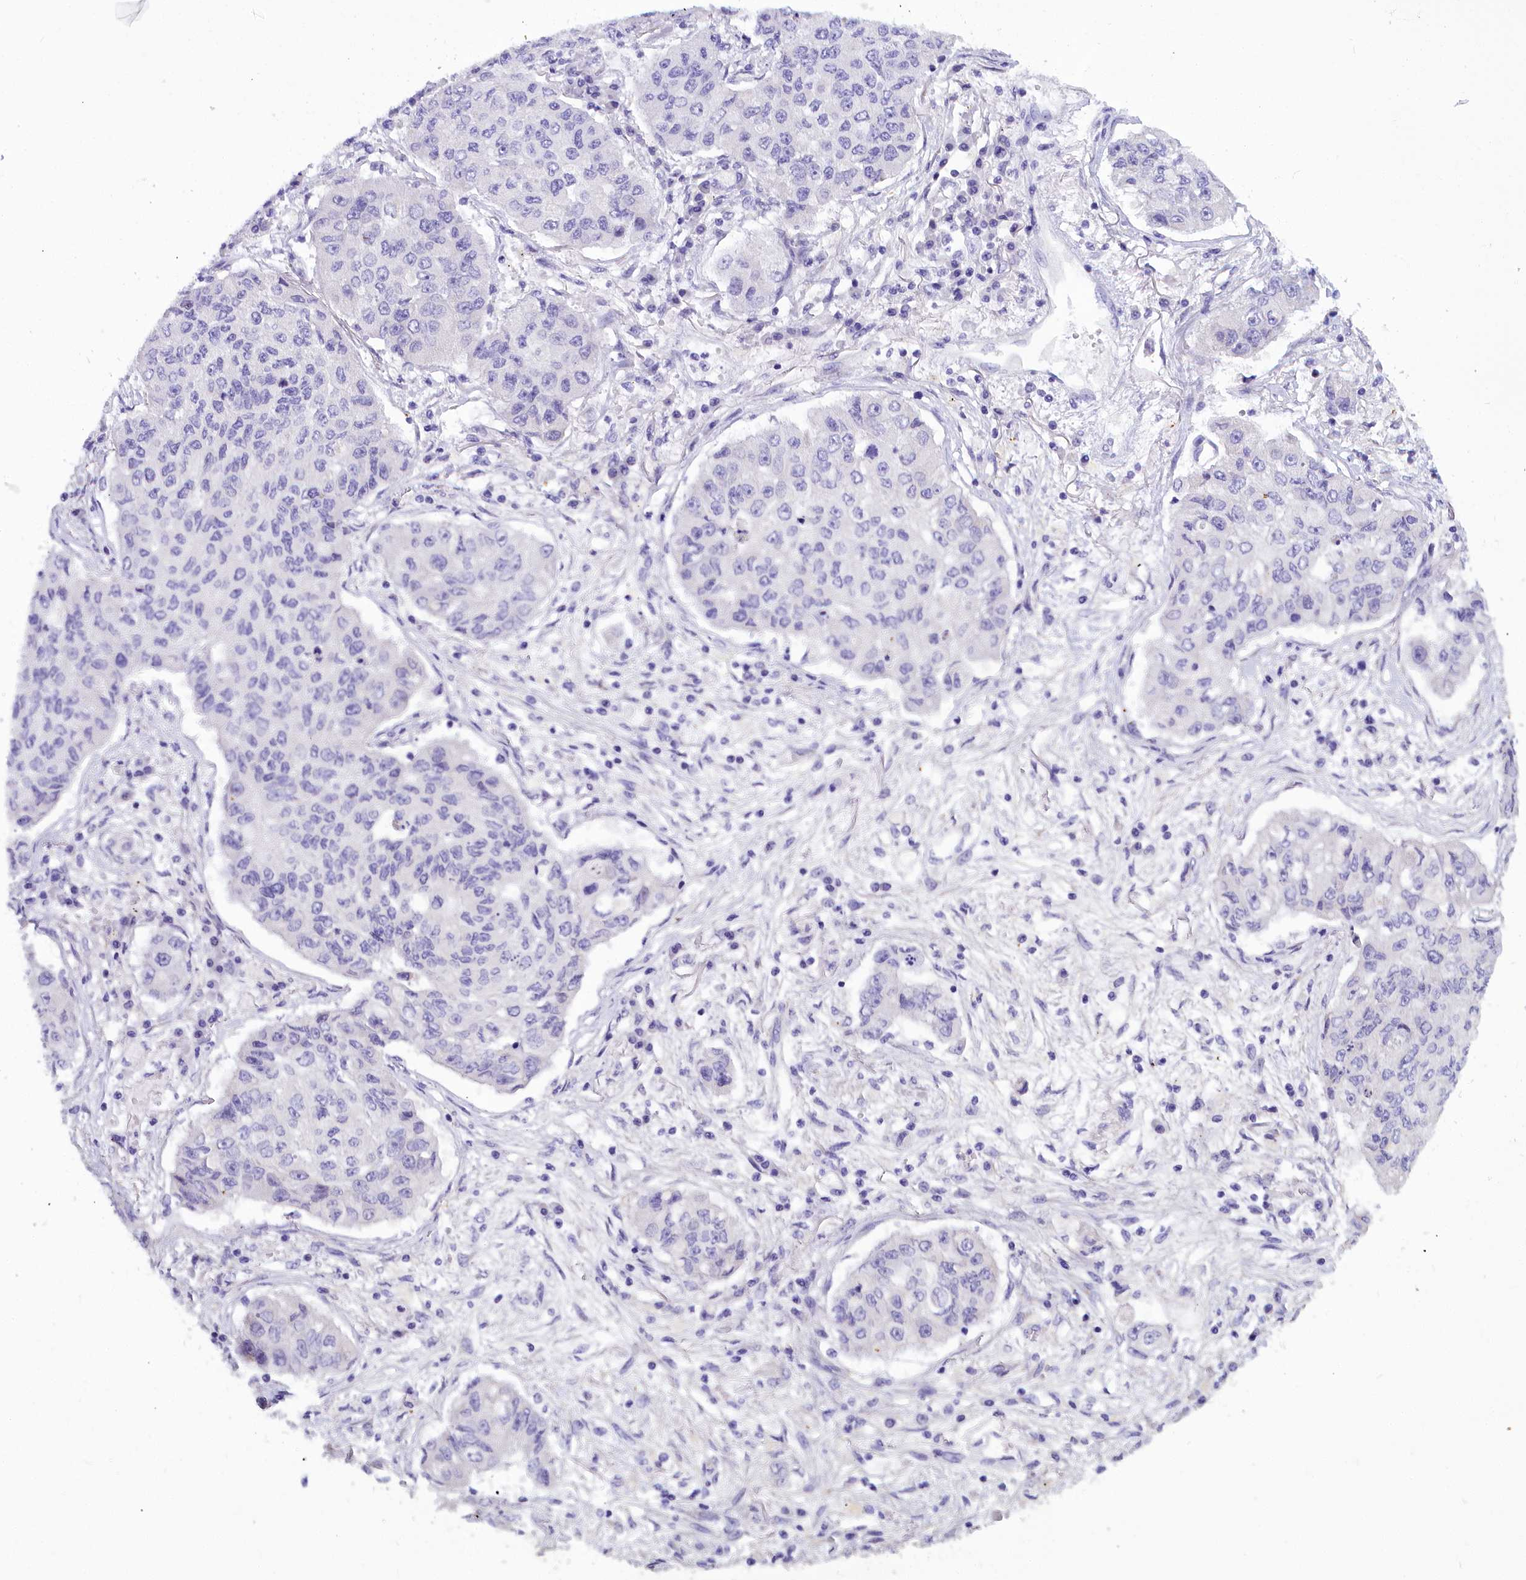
{"staining": {"intensity": "negative", "quantity": "none", "location": "none"}, "tissue": "lung cancer", "cell_type": "Tumor cells", "image_type": "cancer", "snomed": [{"axis": "morphology", "description": "Squamous cell carcinoma, NOS"}, {"axis": "topography", "description": "Lung"}], "caption": "Tumor cells show no significant protein expression in lung cancer (squamous cell carcinoma). The staining is performed using DAB (3,3'-diaminobenzidine) brown chromogen with nuclei counter-stained in using hematoxylin.", "gene": "TIMM22", "patient": {"sex": "male", "age": 74}}